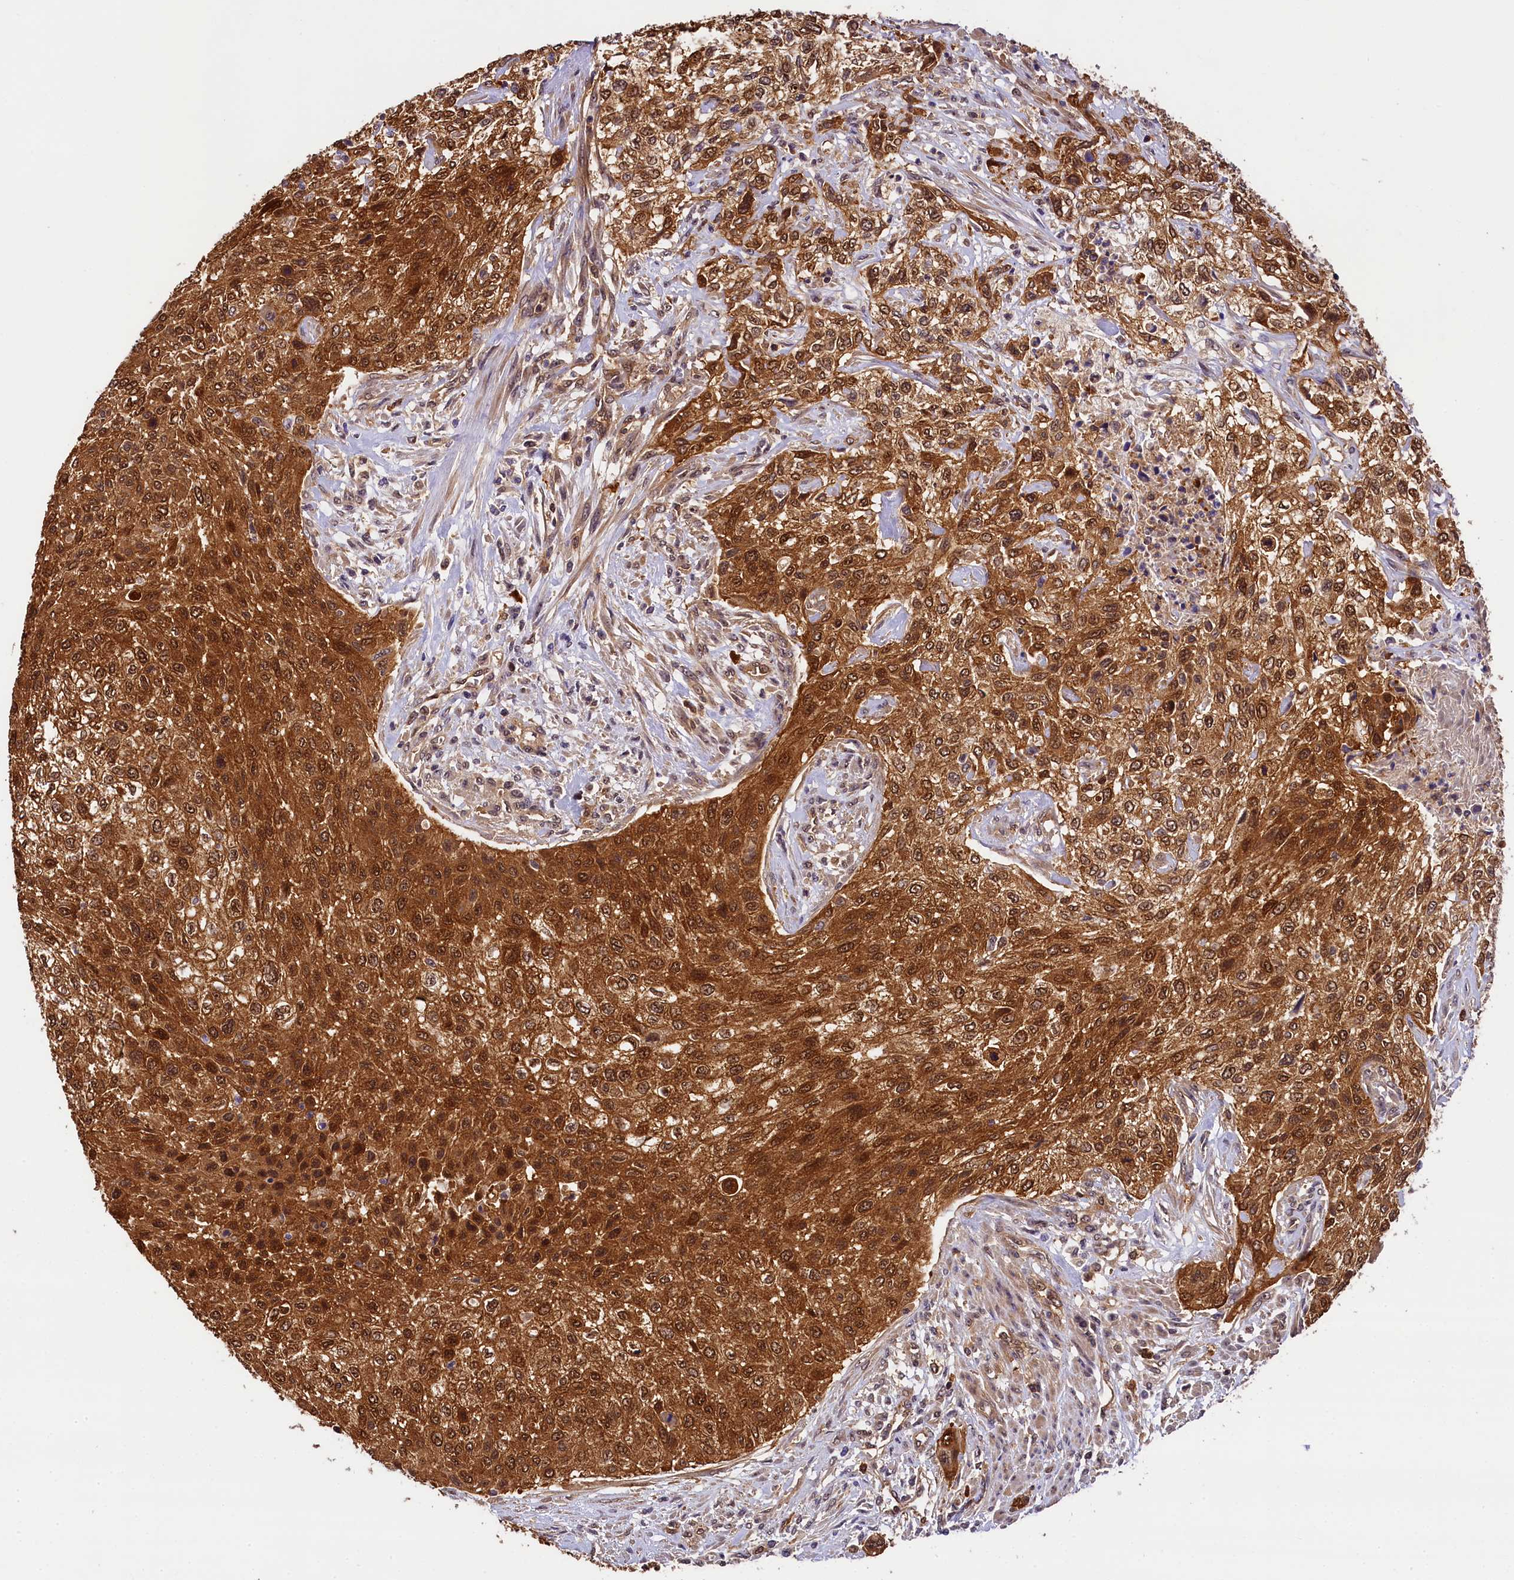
{"staining": {"intensity": "strong", "quantity": ">75%", "location": "cytoplasmic/membranous,nuclear"}, "tissue": "urothelial cancer", "cell_type": "Tumor cells", "image_type": "cancer", "snomed": [{"axis": "morphology", "description": "Normal tissue, NOS"}, {"axis": "morphology", "description": "Urothelial carcinoma, NOS"}, {"axis": "topography", "description": "Urinary bladder"}, {"axis": "topography", "description": "Peripheral nerve tissue"}], "caption": "Protein staining by immunohistochemistry displays strong cytoplasmic/membranous and nuclear positivity in about >75% of tumor cells in urothelial cancer. The protein of interest is stained brown, and the nuclei are stained in blue (DAB (3,3'-diaminobenzidine) IHC with brightfield microscopy, high magnification).", "gene": "EIF6", "patient": {"sex": "male", "age": 35}}